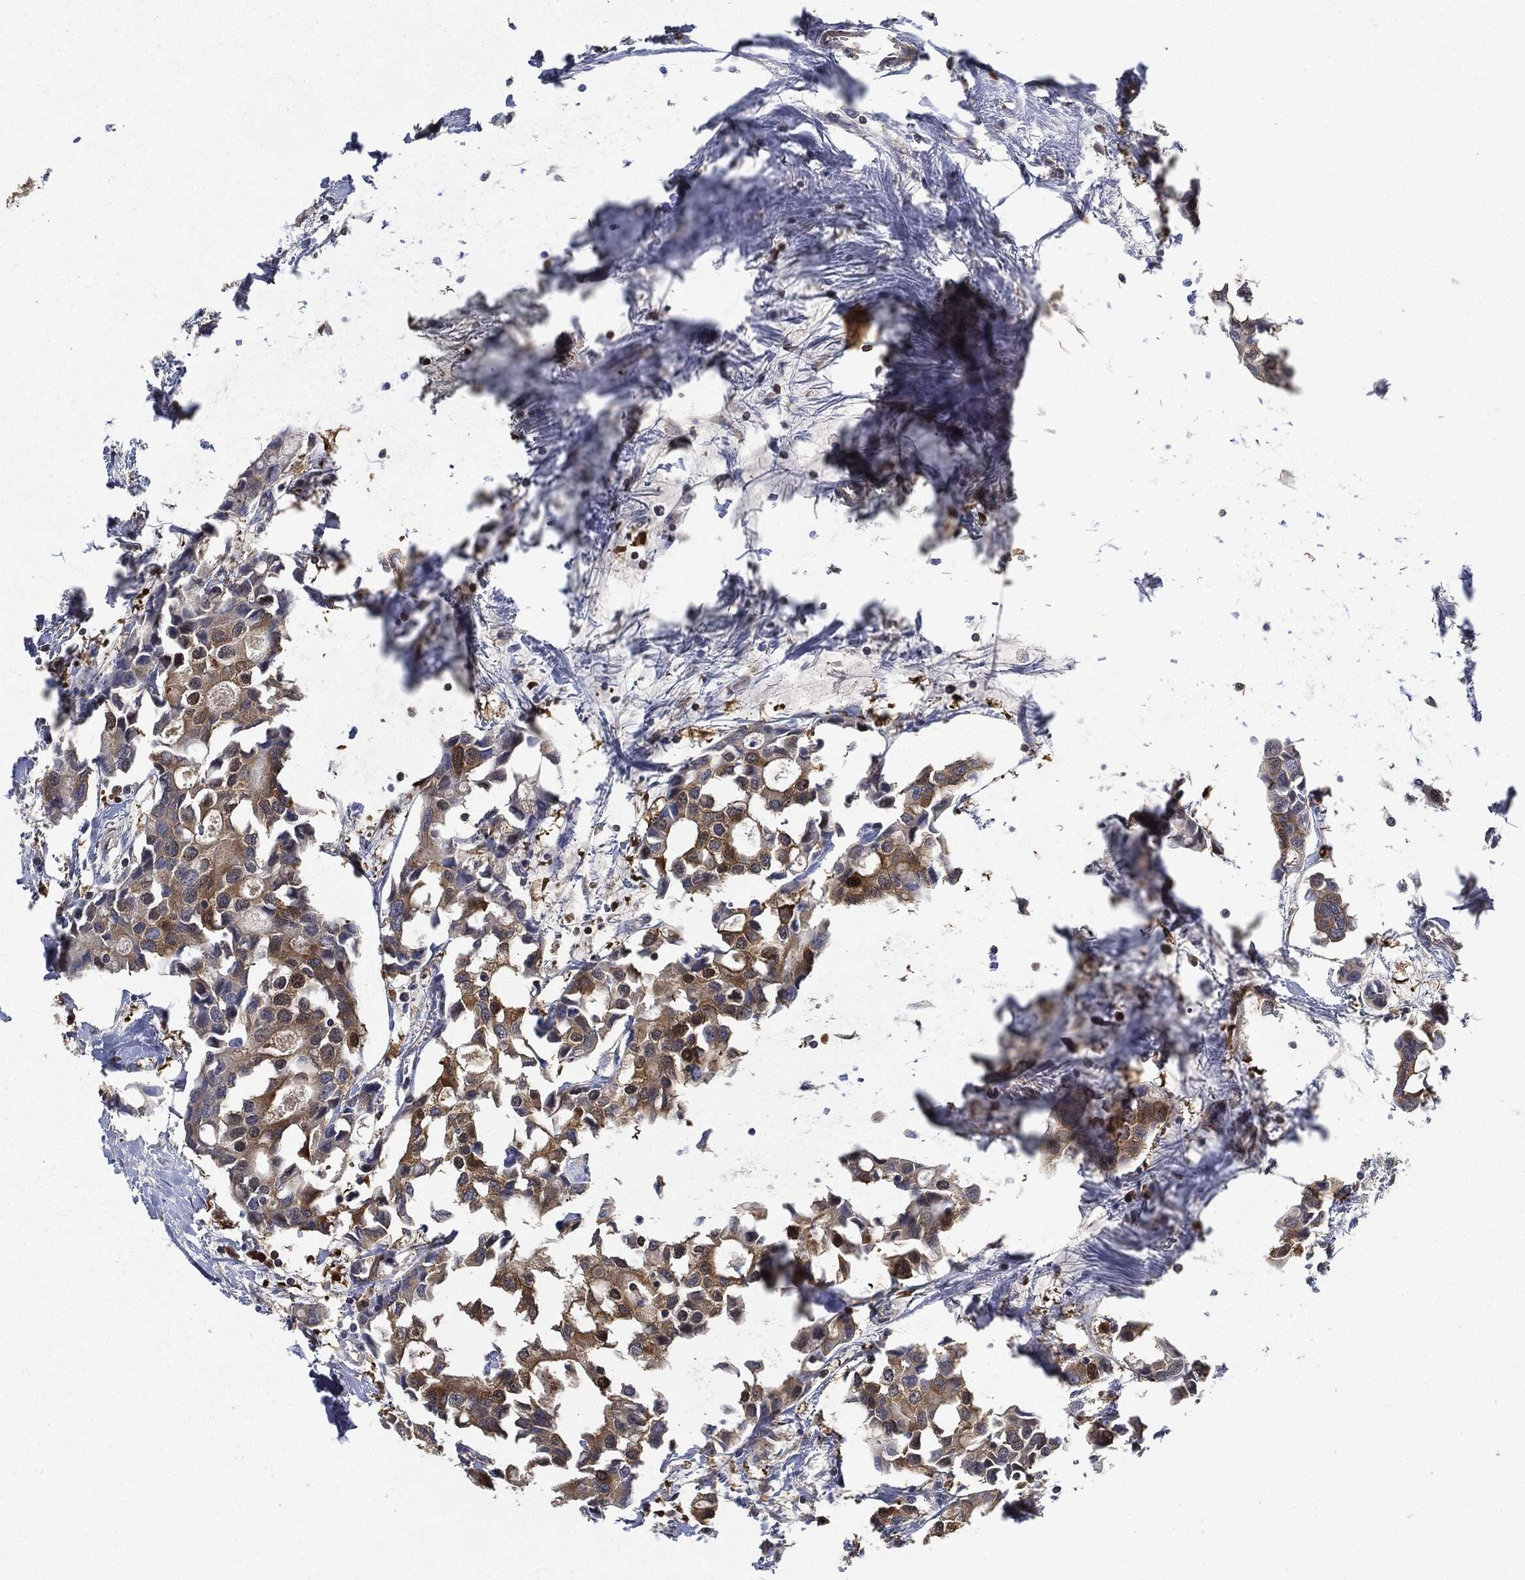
{"staining": {"intensity": "weak", "quantity": "25%-75%", "location": "cytoplasmic/membranous"}, "tissue": "breast cancer", "cell_type": "Tumor cells", "image_type": "cancer", "snomed": [{"axis": "morphology", "description": "Duct carcinoma"}, {"axis": "topography", "description": "Breast"}], "caption": "Immunohistochemistry (IHC) staining of infiltrating ductal carcinoma (breast), which displays low levels of weak cytoplasmic/membranous positivity in approximately 25%-75% of tumor cells indicating weak cytoplasmic/membranous protein expression. The staining was performed using DAB (3,3'-diaminobenzidine) (brown) for protein detection and nuclei were counterstained in hematoxylin (blue).", "gene": "PRDX2", "patient": {"sex": "female", "age": 83}}